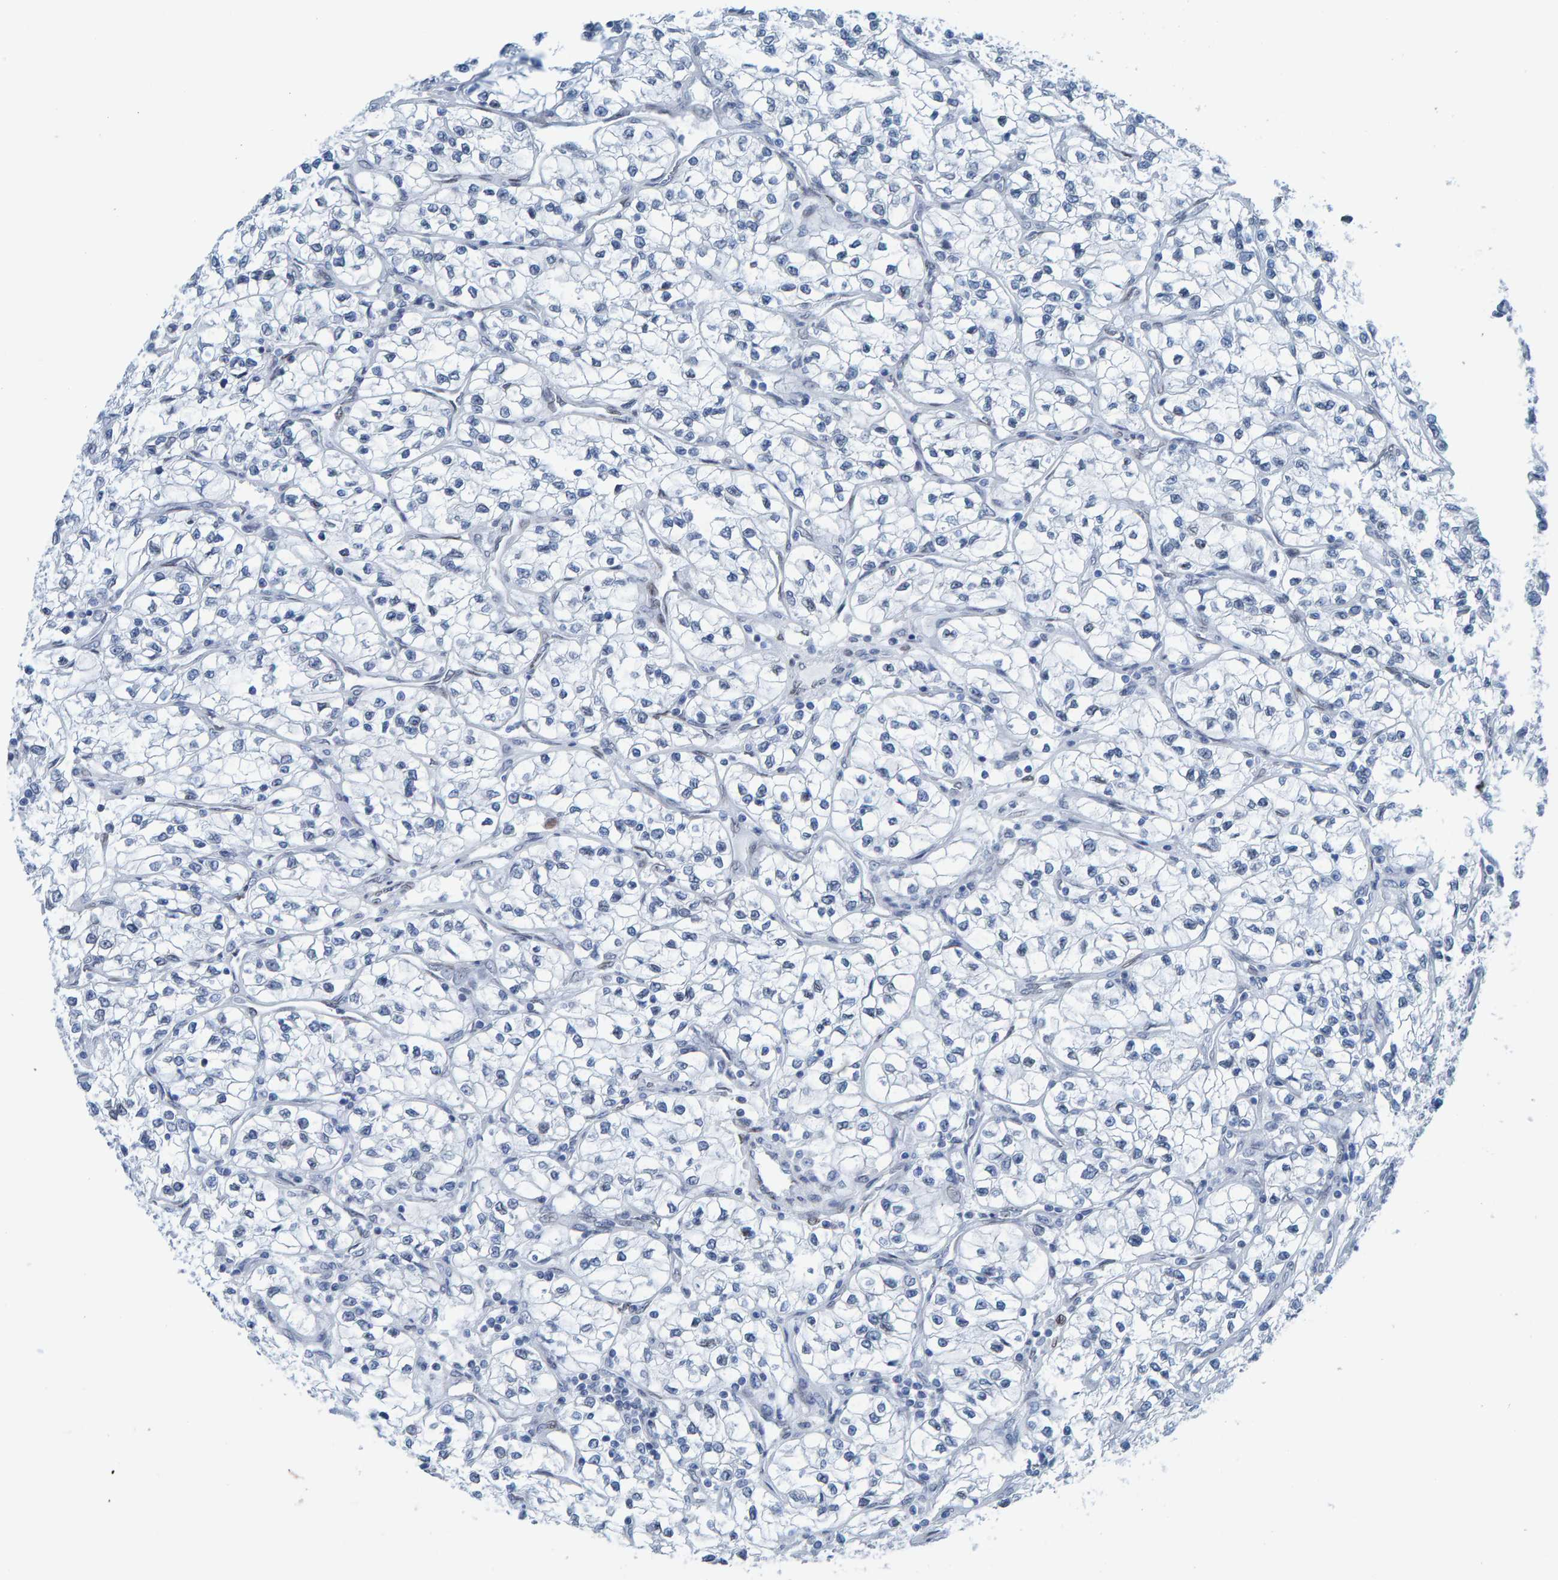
{"staining": {"intensity": "negative", "quantity": "none", "location": "none"}, "tissue": "renal cancer", "cell_type": "Tumor cells", "image_type": "cancer", "snomed": [{"axis": "morphology", "description": "Adenocarcinoma, NOS"}, {"axis": "topography", "description": "Kidney"}], "caption": "IHC image of neoplastic tissue: human renal adenocarcinoma stained with DAB (3,3'-diaminobenzidine) exhibits no significant protein expression in tumor cells. The staining was performed using DAB to visualize the protein expression in brown, while the nuclei were stained in blue with hematoxylin (Magnification: 20x).", "gene": "LMNB2", "patient": {"sex": "female", "age": 57}}